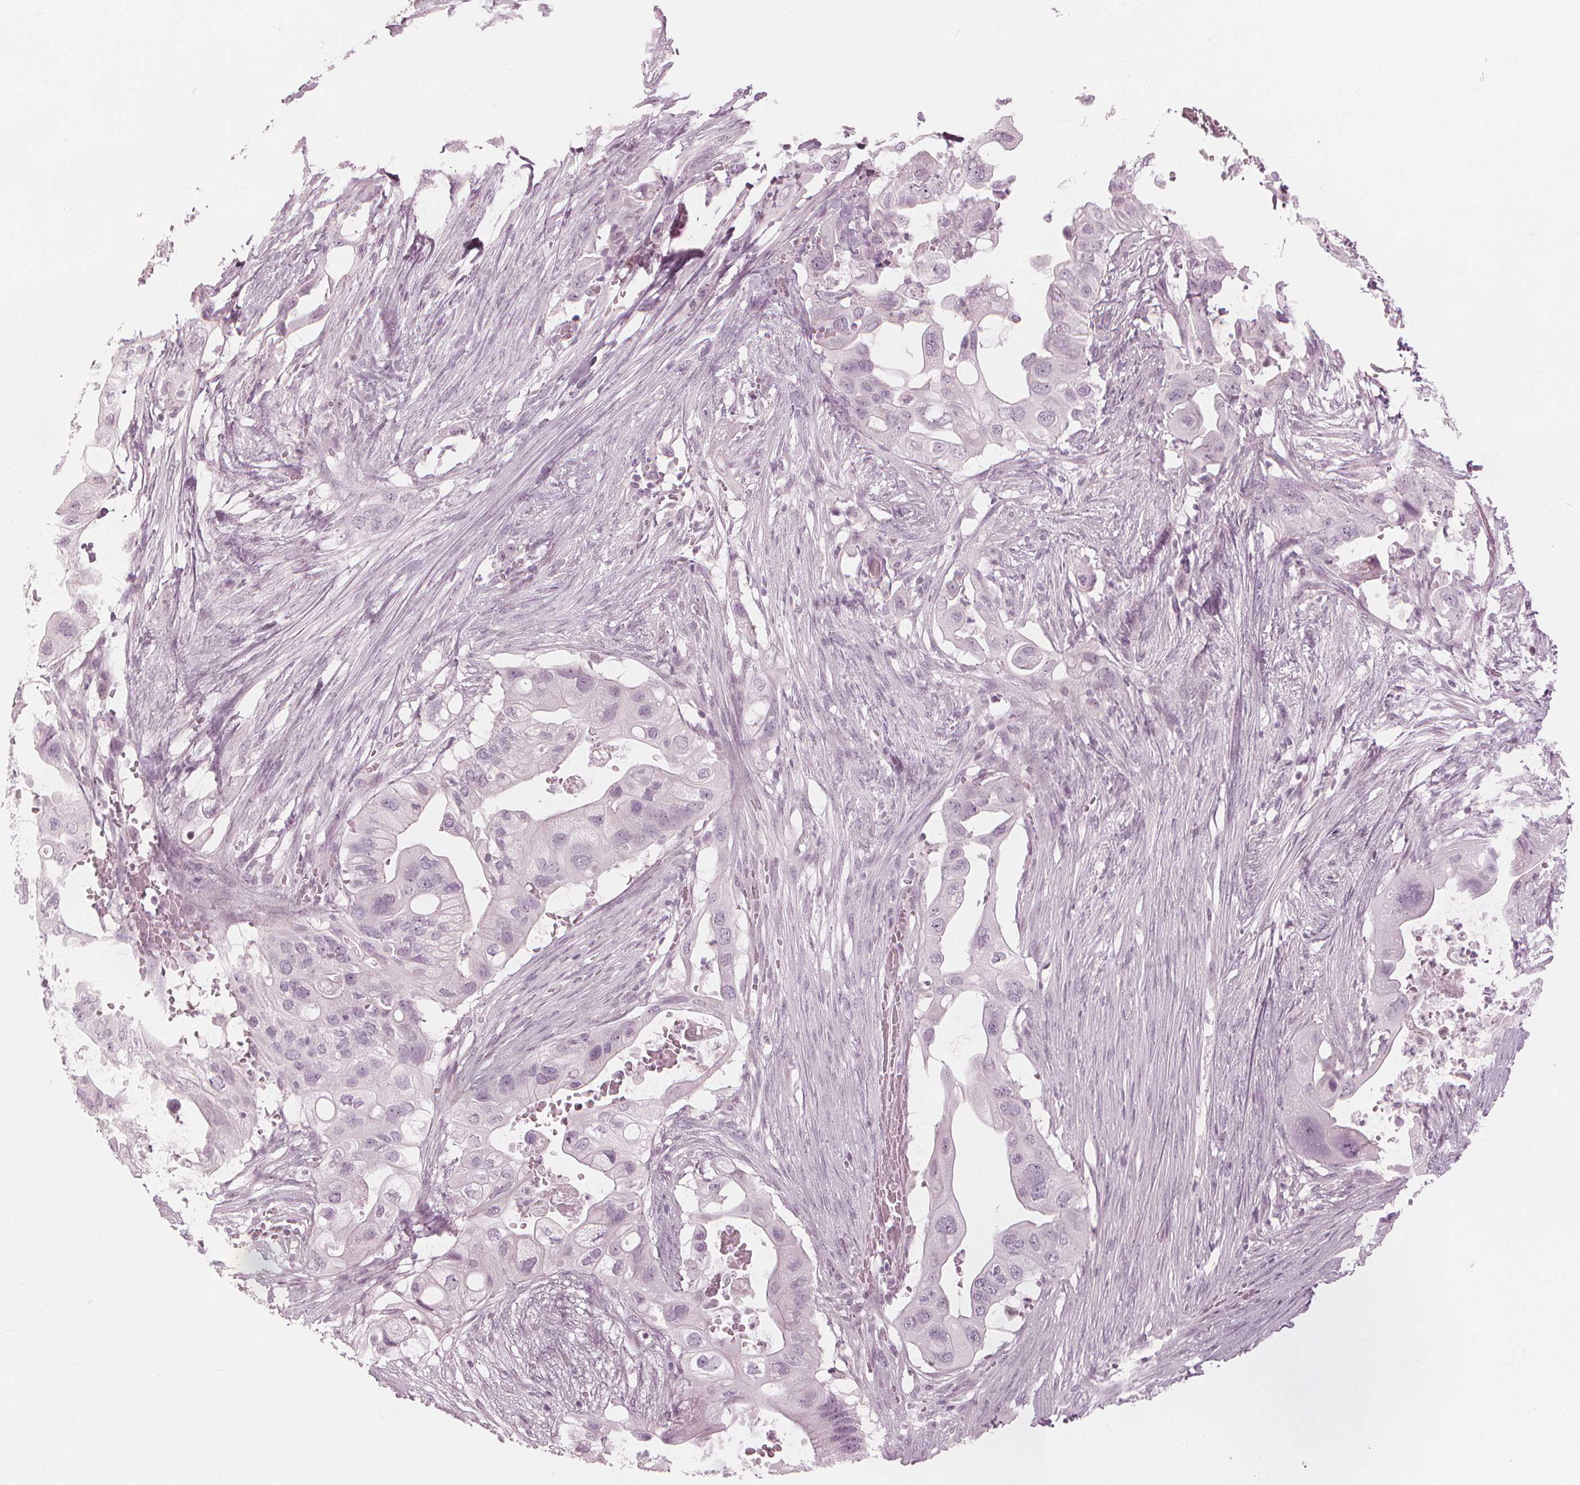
{"staining": {"intensity": "negative", "quantity": "none", "location": "none"}, "tissue": "pancreatic cancer", "cell_type": "Tumor cells", "image_type": "cancer", "snomed": [{"axis": "morphology", "description": "Adenocarcinoma, NOS"}, {"axis": "topography", "description": "Pancreas"}], "caption": "Micrograph shows no significant protein expression in tumor cells of pancreatic cancer (adenocarcinoma). Brightfield microscopy of IHC stained with DAB (3,3'-diaminobenzidine) (brown) and hematoxylin (blue), captured at high magnification.", "gene": "PAEP", "patient": {"sex": "female", "age": 72}}